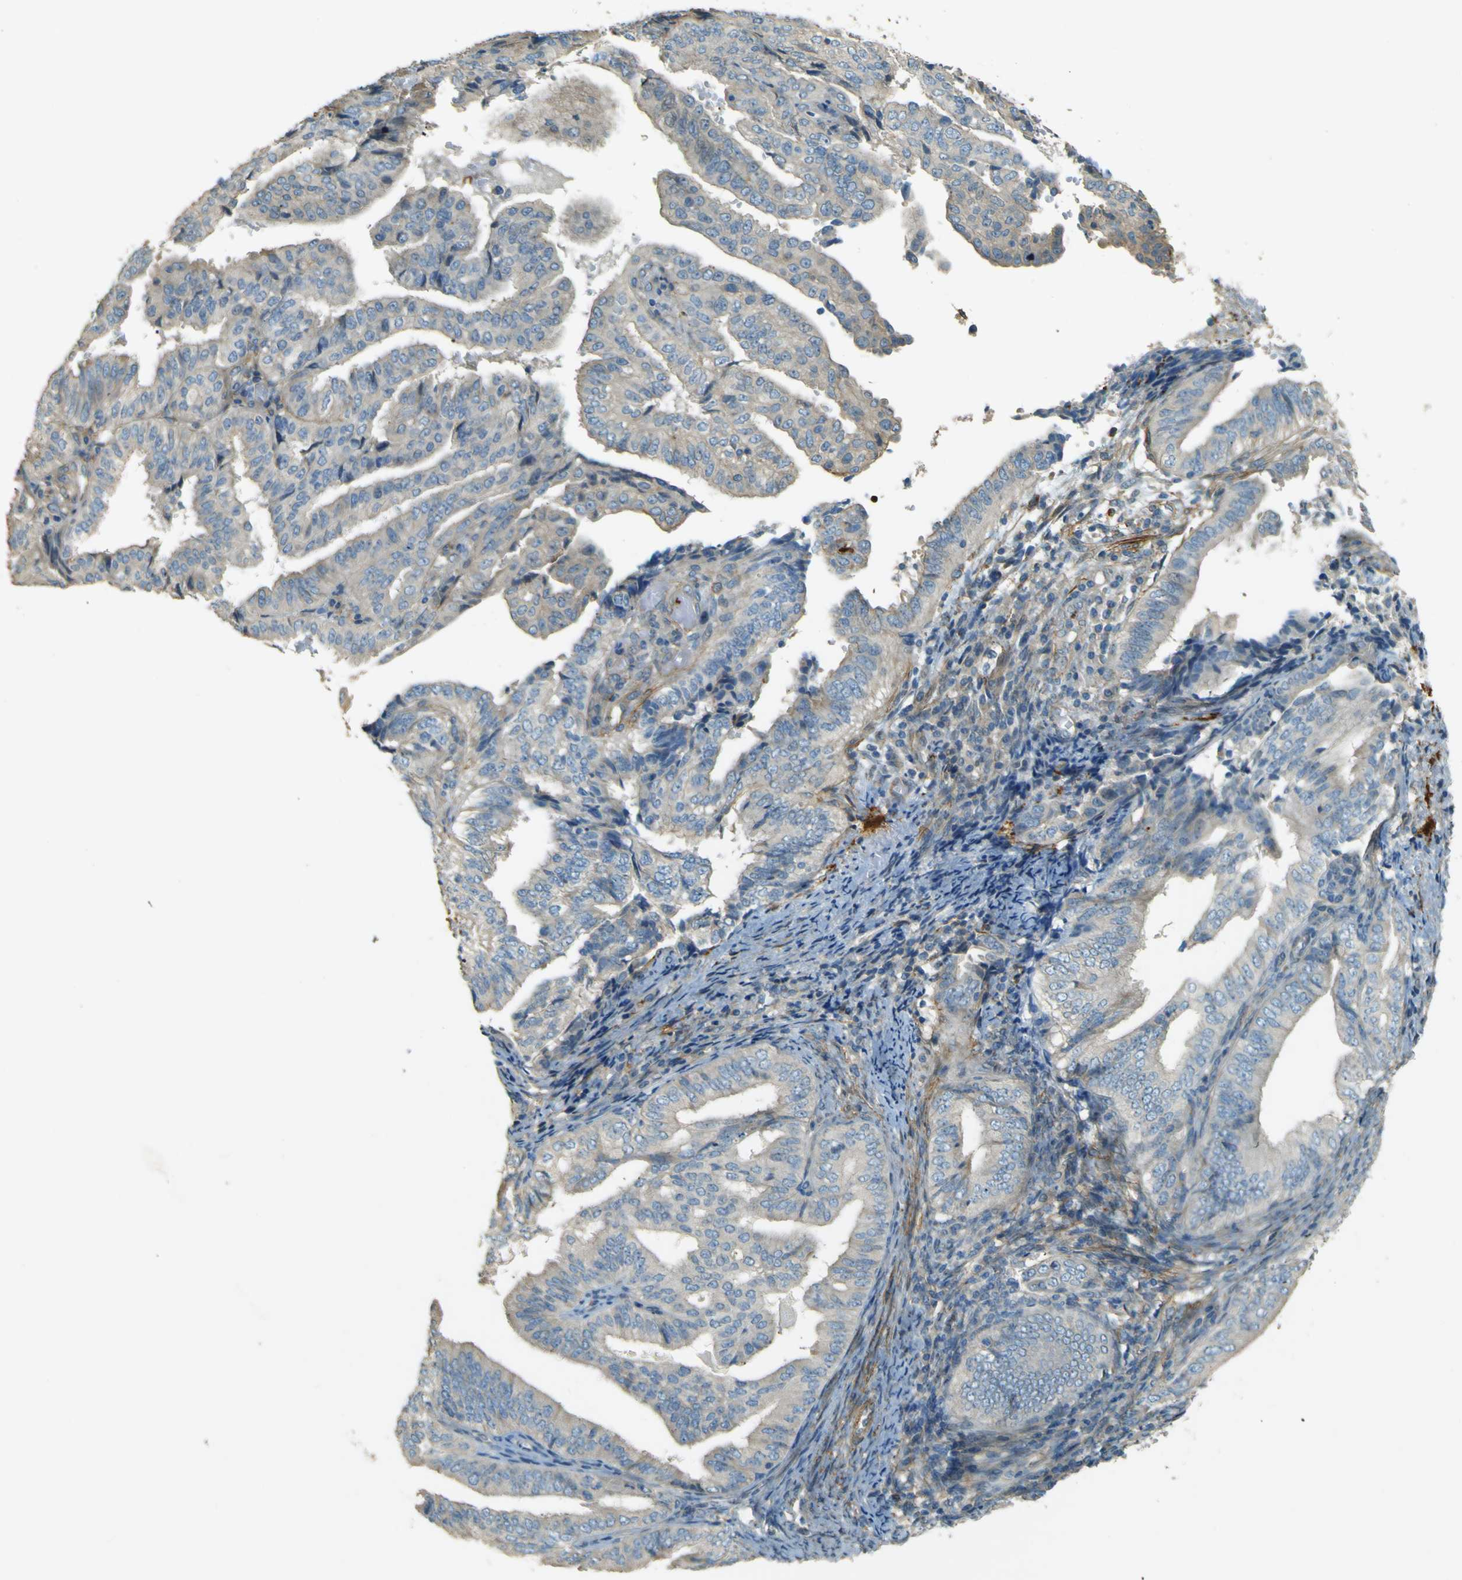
{"staining": {"intensity": "negative", "quantity": "none", "location": "none"}, "tissue": "endometrial cancer", "cell_type": "Tumor cells", "image_type": "cancer", "snomed": [{"axis": "morphology", "description": "Adenocarcinoma, NOS"}, {"axis": "topography", "description": "Endometrium"}], "caption": "High power microscopy image of an IHC photomicrograph of endometrial adenocarcinoma, revealing no significant positivity in tumor cells. (Brightfield microscopy of DAB (3,3'-diaminobenzidine) immunohistochemistry (IHC) at high magnification).", "gene": "NEXN", "patient": {"sex": "female", "age": 58}}